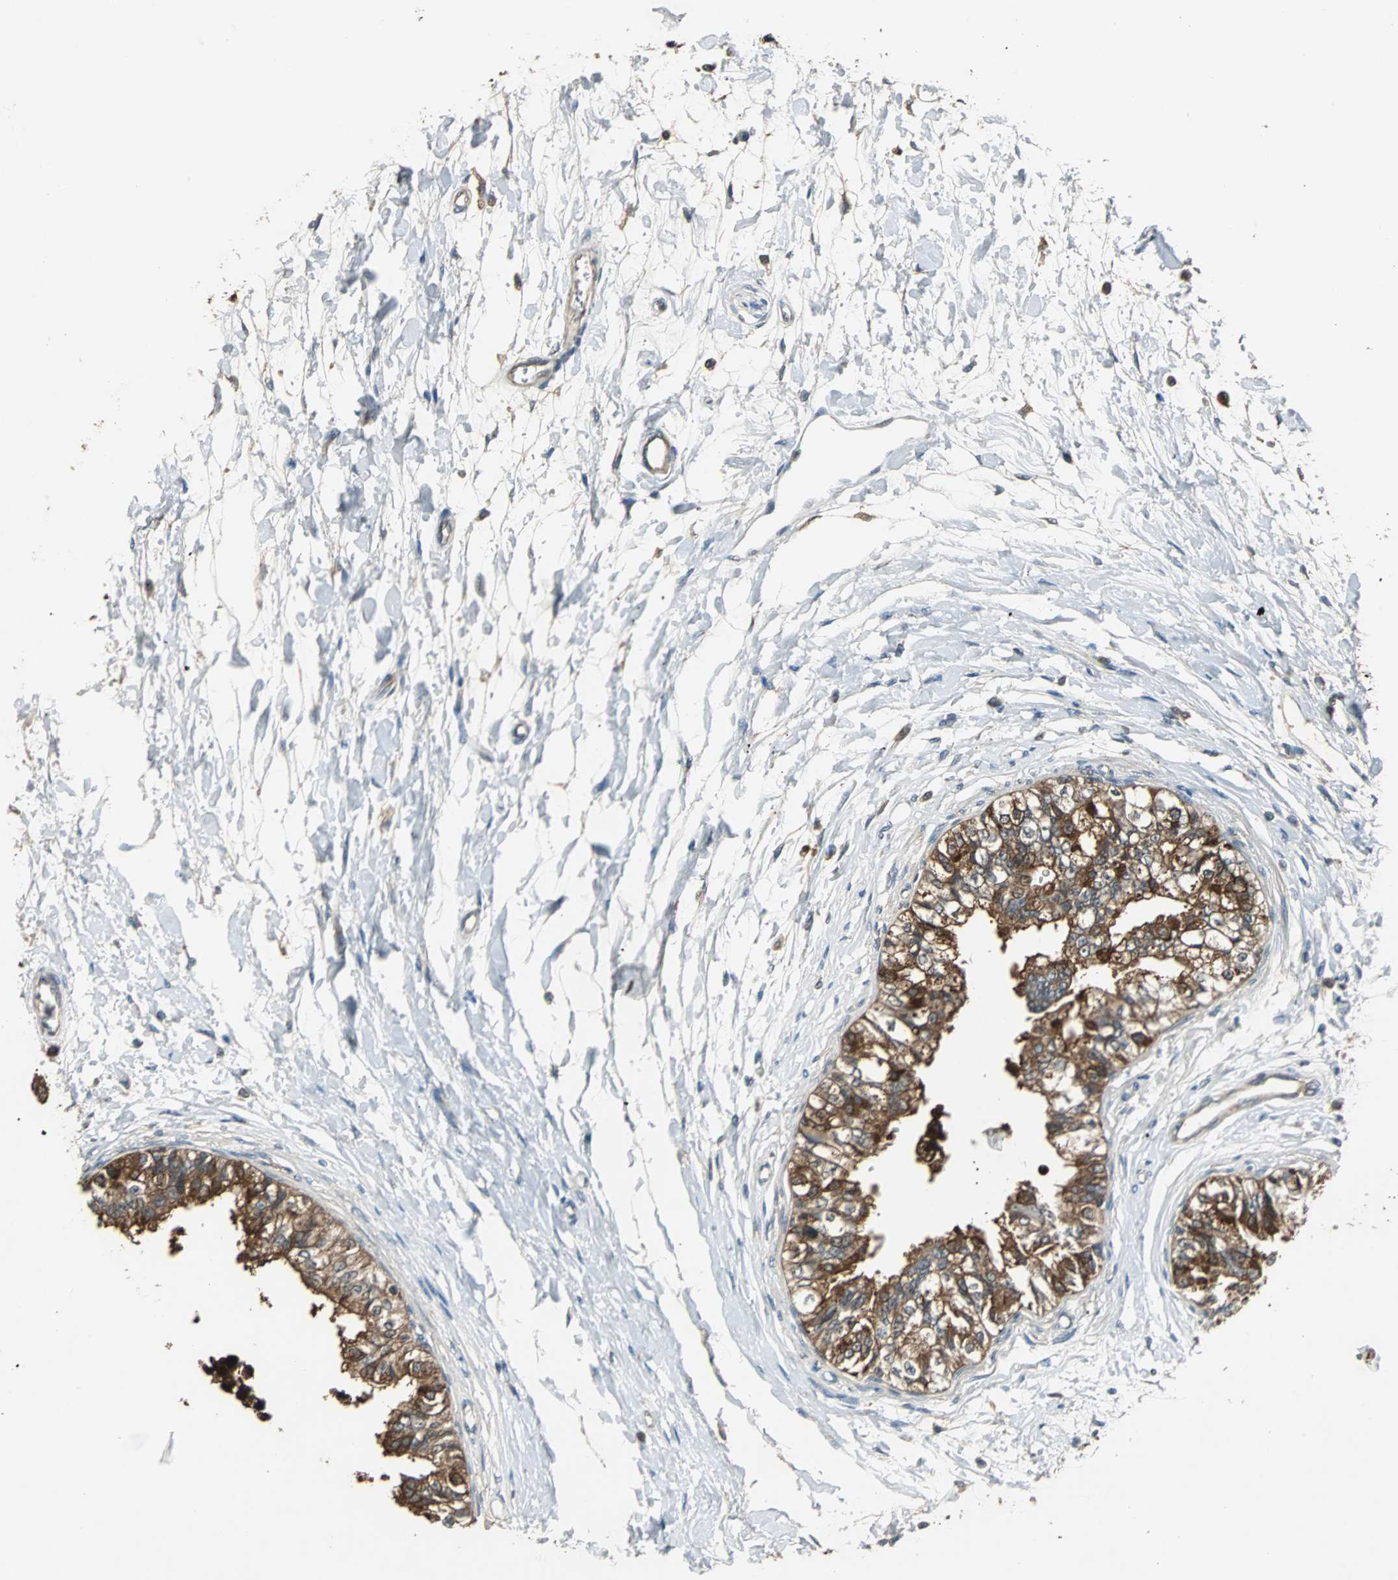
{"staining": {"intensity": "strong", "quantity": ">75%", "location": "cytoplasmic/membranous"}, "tissue": "epididymis", "cell_type": "Glandular cells", "image_type": "normal", "snomed": [{"axis": "morphology", "description": "Normal tissue, NOS"}, {"axis": "morphology", "description": "Adenocarcinoma, metastatic, NOS"}, {"axis": "topography", "description": "Testis"}, {"axis": "topography", "description": "Epididymis"}], "caption": "IHC of normal epididymis reveals high levels of strong cytoplasmic/membranous positivity in approximately >75% of glandular cells. The protein is stained brown, and the nuclei are stained in blue (DAB IHC with brightfield microscopy, high magnification).", "gene": "ABHD2", "patient": {"sex": "male", "age": 26}}